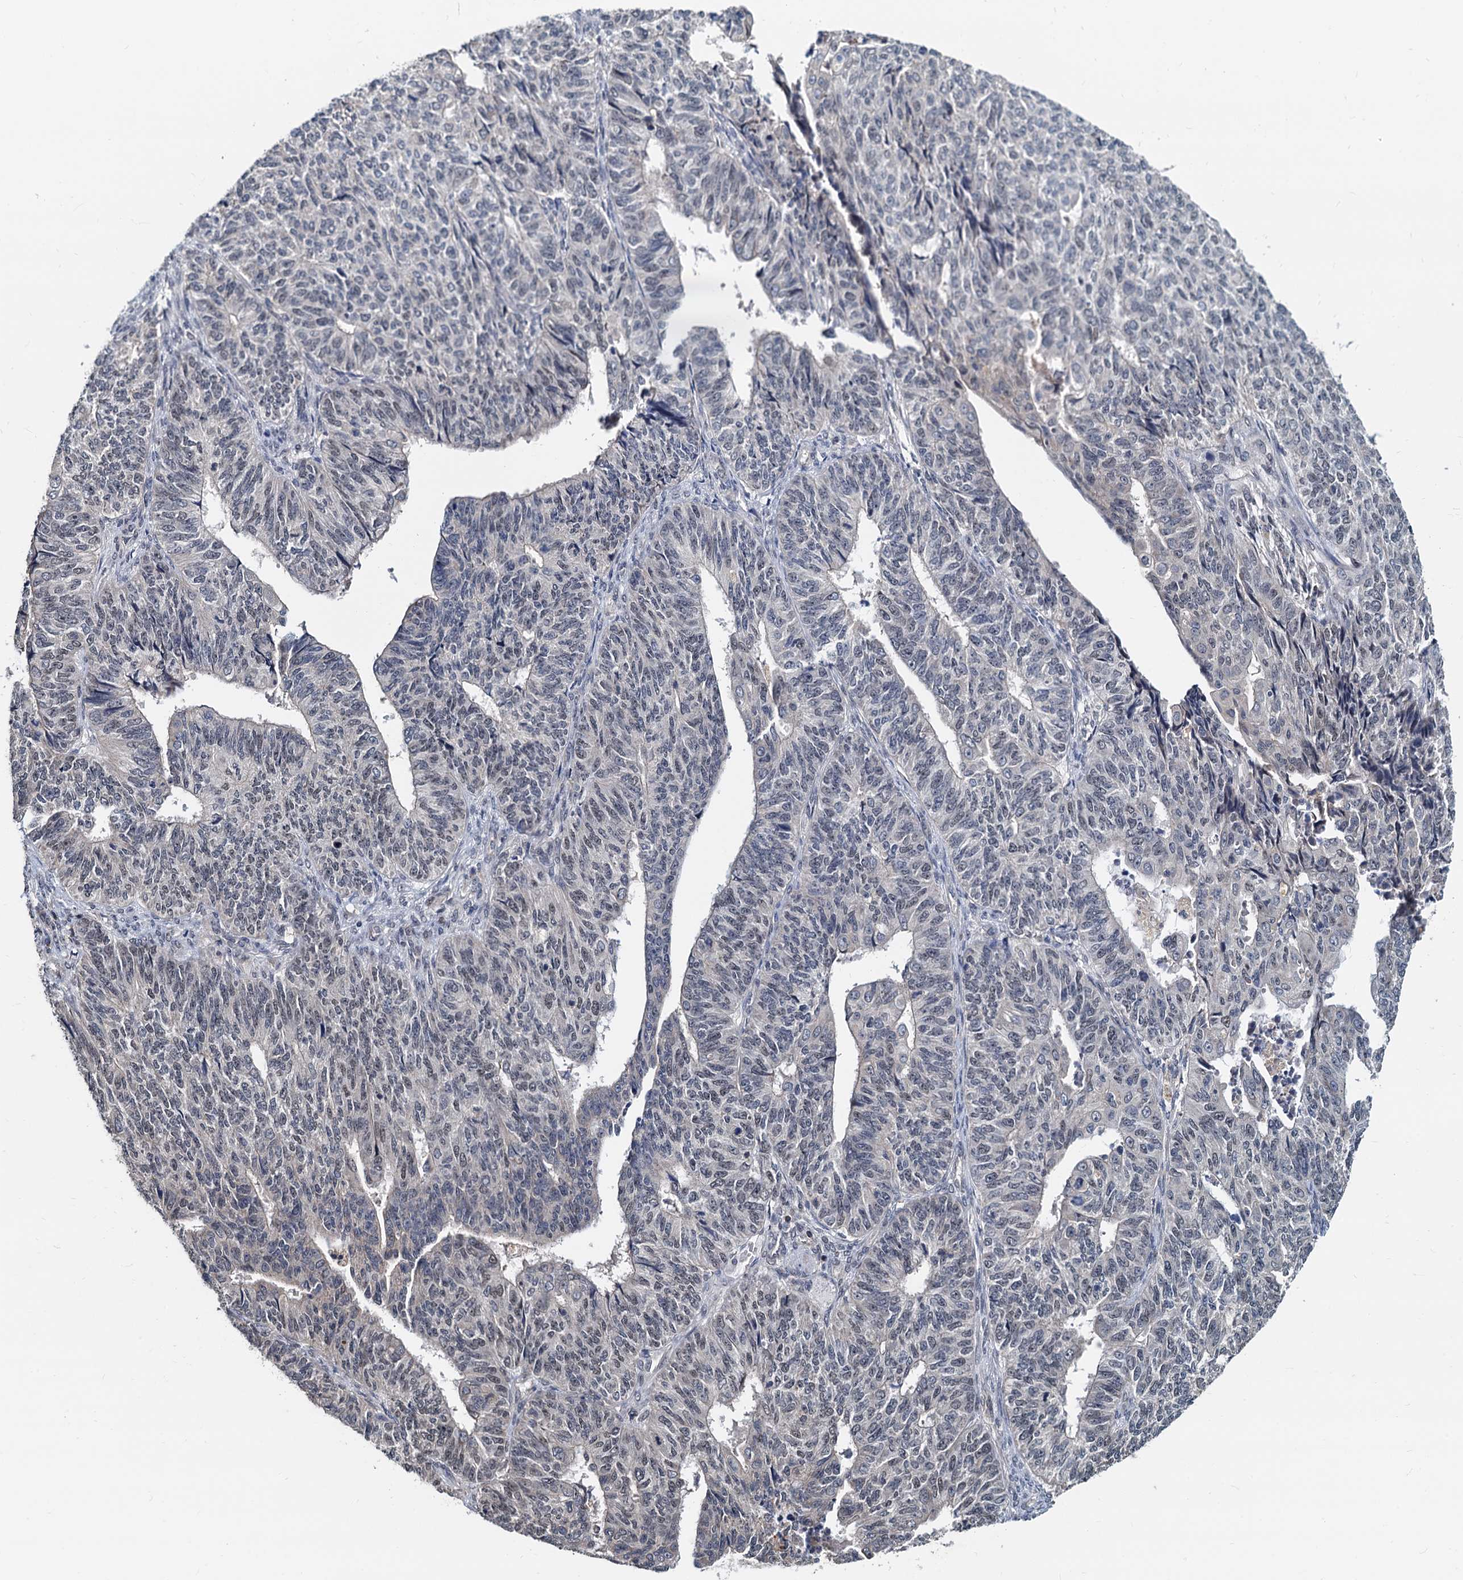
{"staining": {"intensity": "negative", "quantity": "none", "location": "none"}, "tissue": "endometrial cancer", "cell_type": "Tumor cells", "image_type": "cancer", "snomed": [{"axis": "morphology", "description": "Adenocarcinoma, NOS"}, {"axis": "topography", "description": "Endometrium"}], "caption": "A high-resolution histopathology image shows IHC staining of endometrial cancer (adenocarcinoma), which displays no significant staining in tumor cells.", "gene": "MCMBP", "patient": {"sex": "female", "age": 32}}